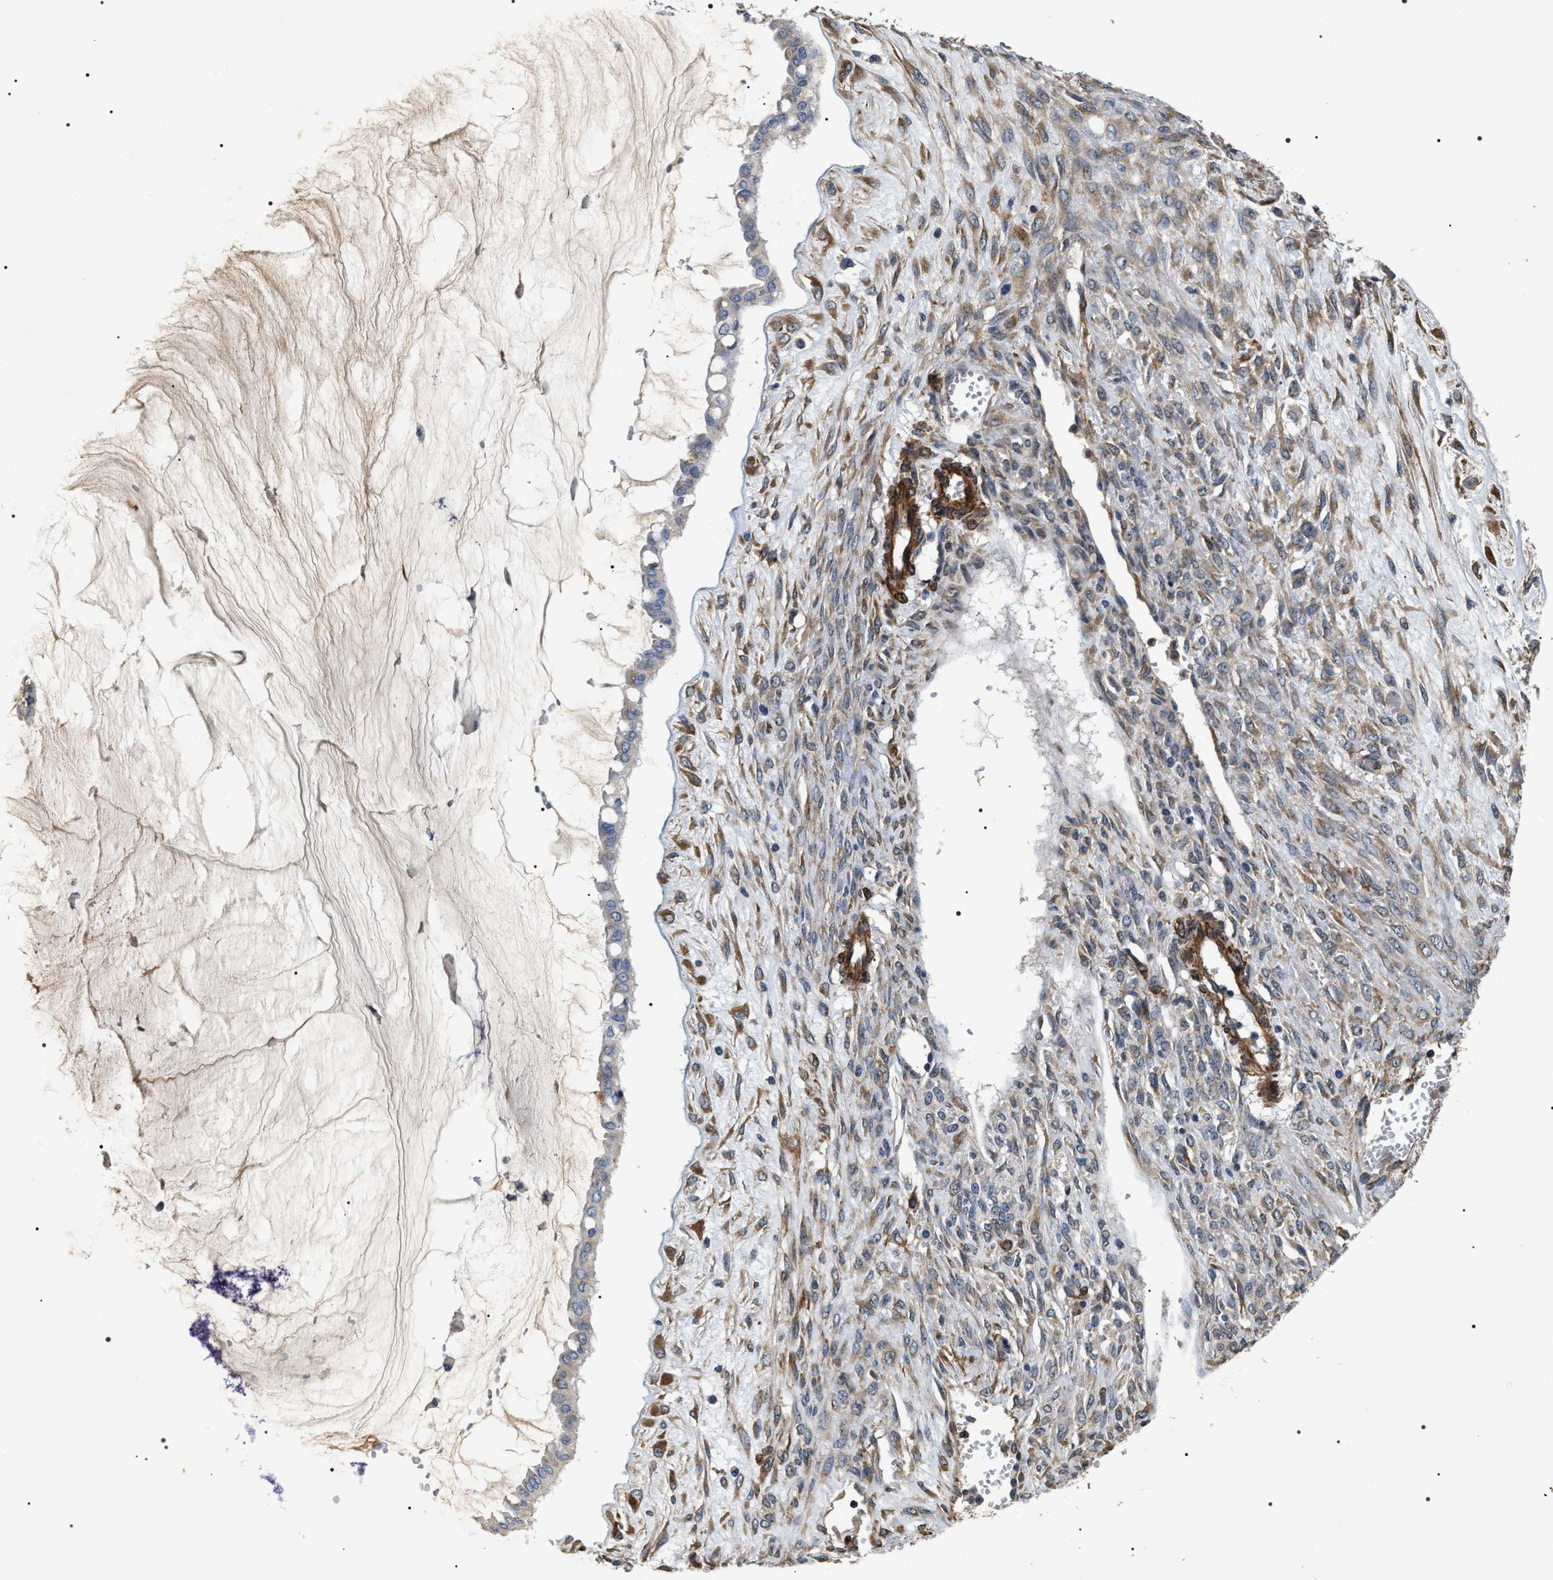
{"staining": {"intensity": "negative", "quantity": "none", "location": "none"}, "tissue": "ovarian cancer", "cell_type": "Tumor cells", "image_type": "cancer", "snomed": [{"axis": "morphology", "description": "Cystadenocarcinoma, mucinous, NOS"}, {"axis": "topography", "description": "Ovary"}], "caption": "Tumor cells are negative for brown protein staining in mucinous cystadenocarcinoma (ovarian).", "gene": "ZC3HAV1L", "patient": {"sex": "female", "age": 73}}